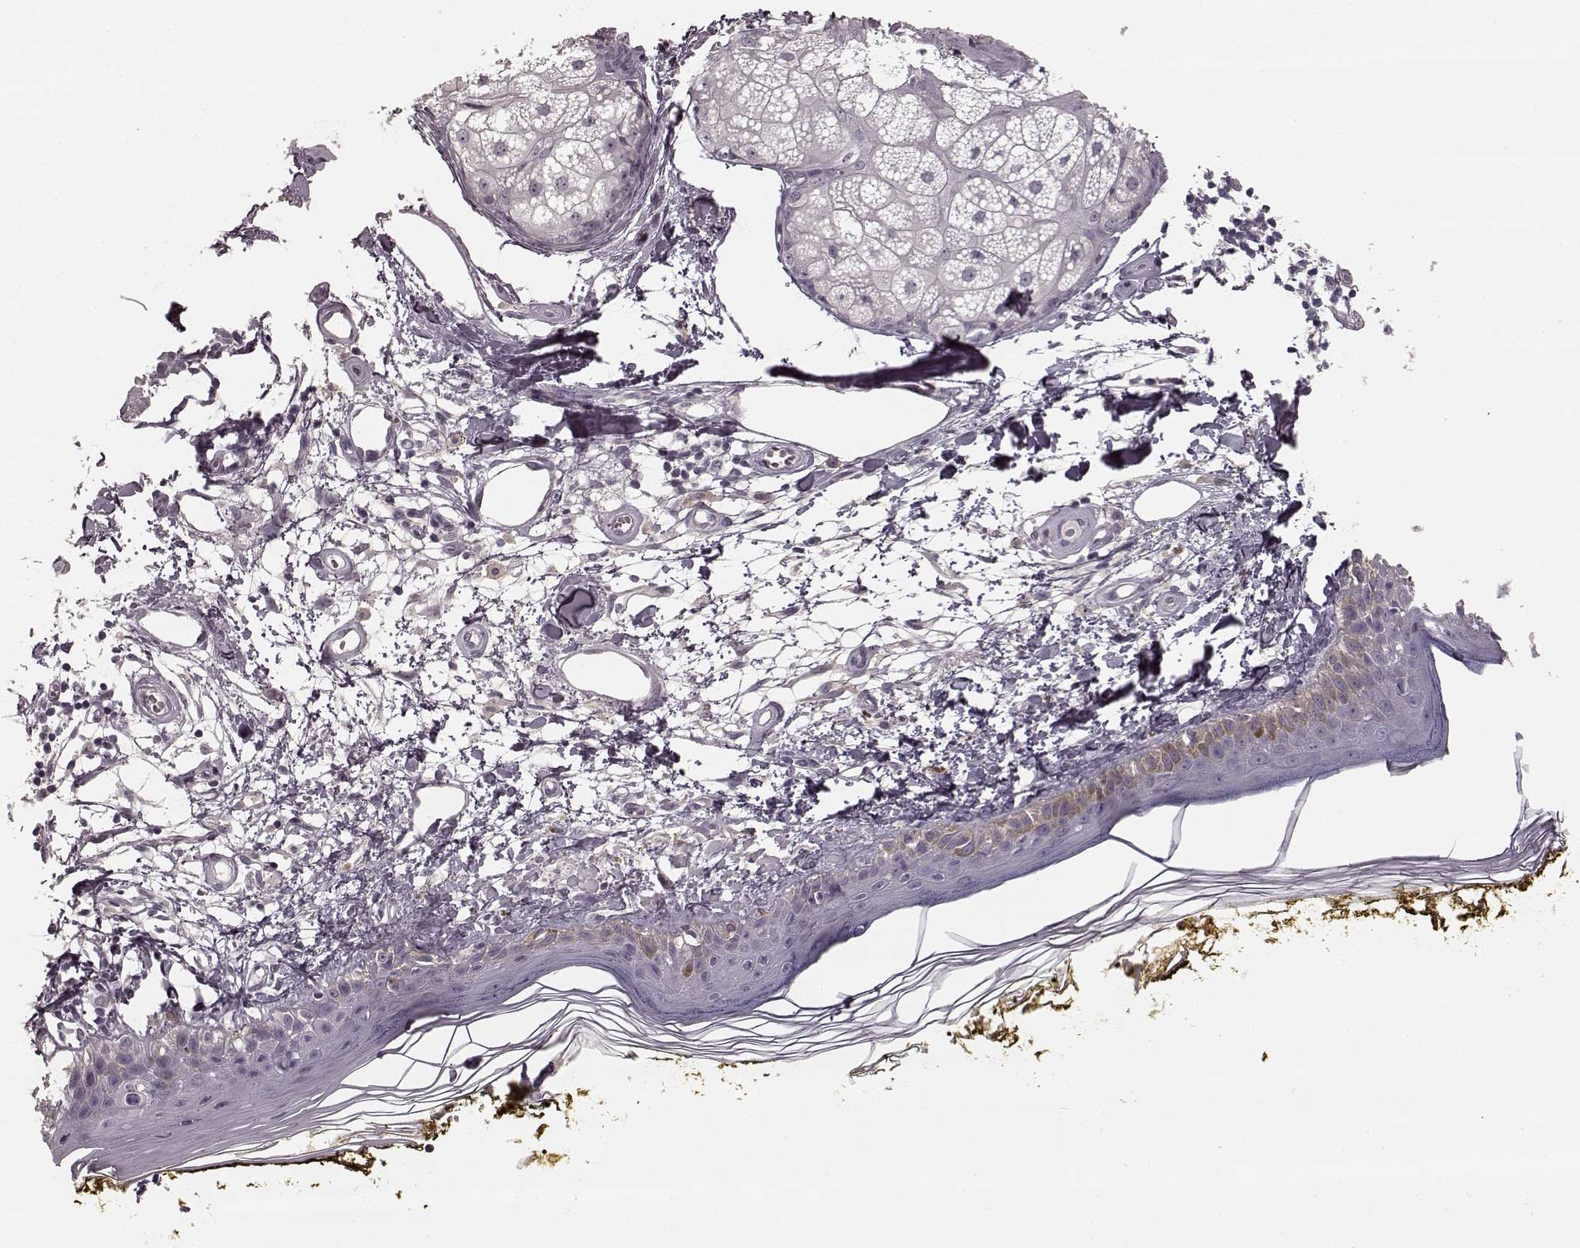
{"staining": {"intensity": "negative", "quantity": "none", "location": "none"}, "tissue": "skin", "cell_type": "Fibroblasts", "image_type": "normal", "snomed": [{"axis": "morphology", "description": "Normal tissue, NOS"}, {"axis": "topography", "description": "Skin"}], "caption": "This micrograph is of unremarkable skin stained with immunohistochemistry (IHC) to label a protein in brown with the nuclei are counter-stained blue. There is no staining in fibroblasts. The staining was performed using DAB to visualize the protein expression in brown, while the nuclei were stained in blue with hematoxylin (Magnification: 20x).", "gene": "PRKCE", "patient": {"sex": "male", "age": 76}}